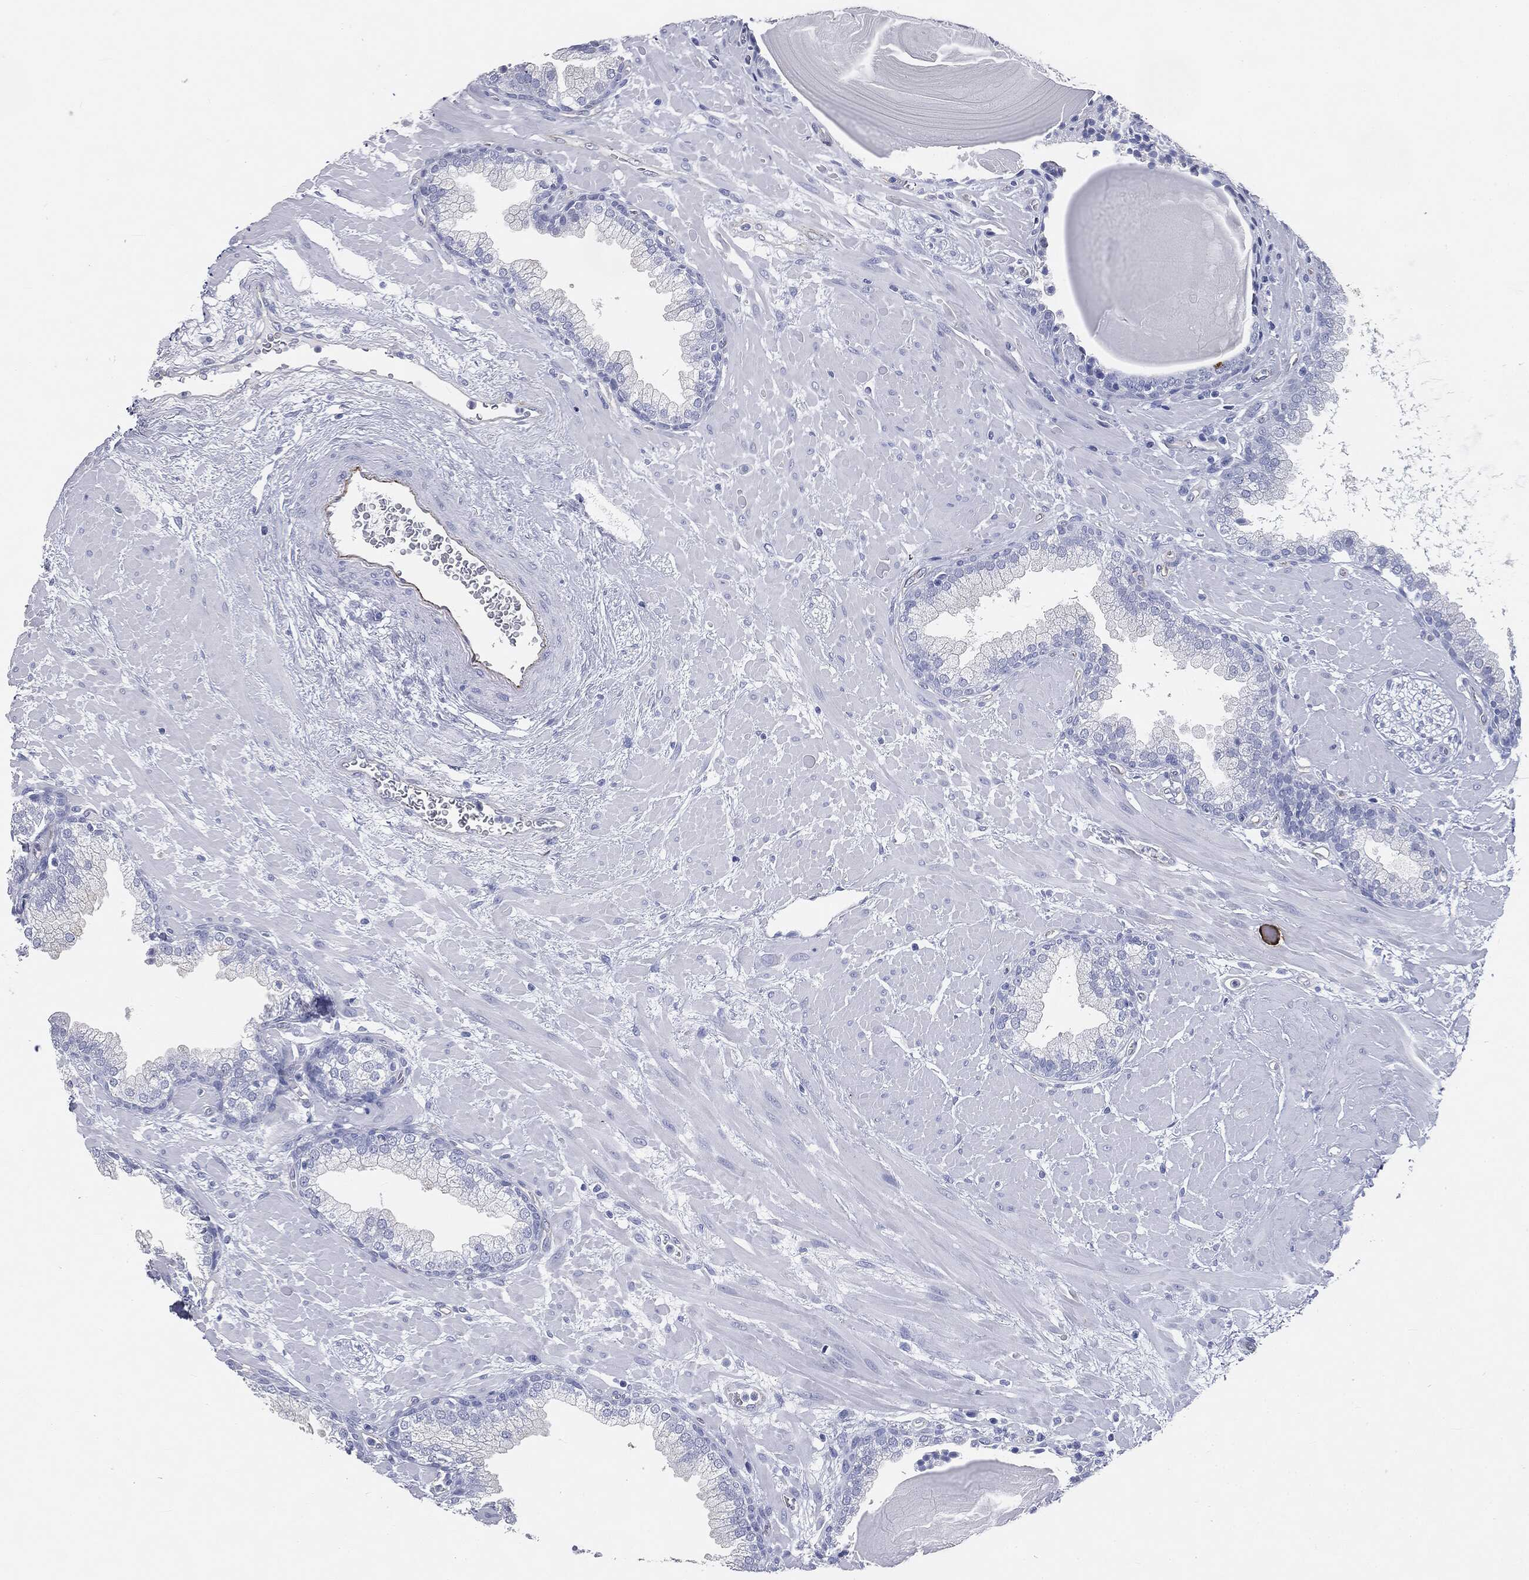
{"staining": {"intensity": "negative", "quantity": "none", "location": "none"}, "tissue": "prostate", "cell_type": "Glandular cells", "image_type": "normal", "snomed": [{"axis": "morphology", "description": "Normal tissue, NOS"}, {"axis": "topography", "description": "Prostate"}], "caption": "IHC image of normal prostate stained for a protein (brown), which reveals no expression in glandular cells. (DAB (3,3'-diaminobenzidine) IHC visualized using brightfield microscopy, high magnification).", "gene": "MUC5AC", "patient": {"sex": "male", "age": 63}}